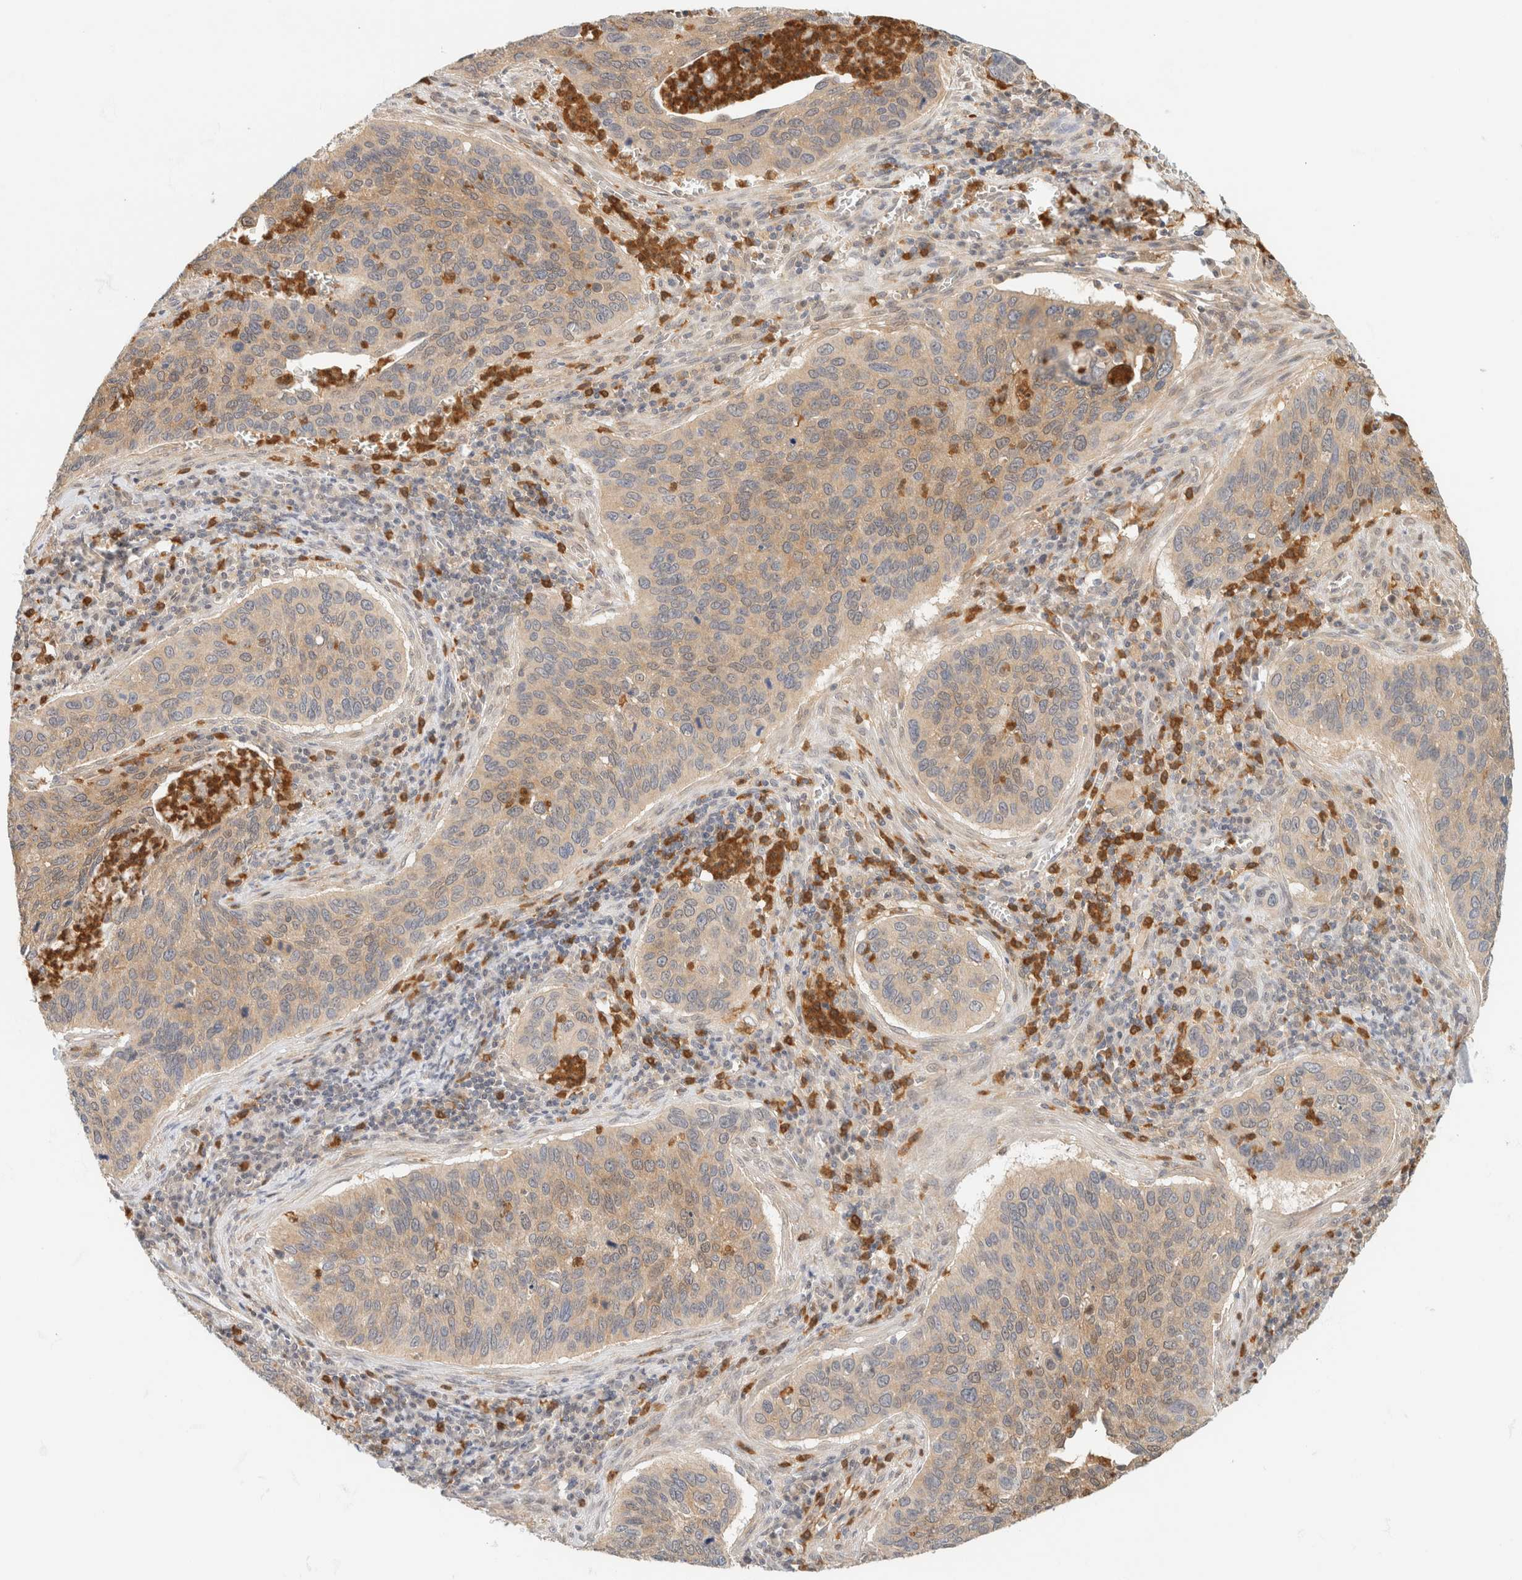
{"staining": {"intensity": "weak", "quantity": ">75%", "location": "cytoplasmic/membranous"}, "tissue": "cervical cancer", "cell_type": "Tumor cells", "image_type": "cancer", "snomed": [{"axis": "morphology", "description": "Squamous cell carcinoma, NOS"}, {"axis": "topography", "description": "Cervix"}], "caption": "The micrograph demonstrates staining of cervical cancer, revealing weak cytoplasmic/membranous protein expression (brown color) within tumor cells. Nuclei are stained in blue.", "gene": "GPI", "patient": {"sex": "female", "age": 53}}